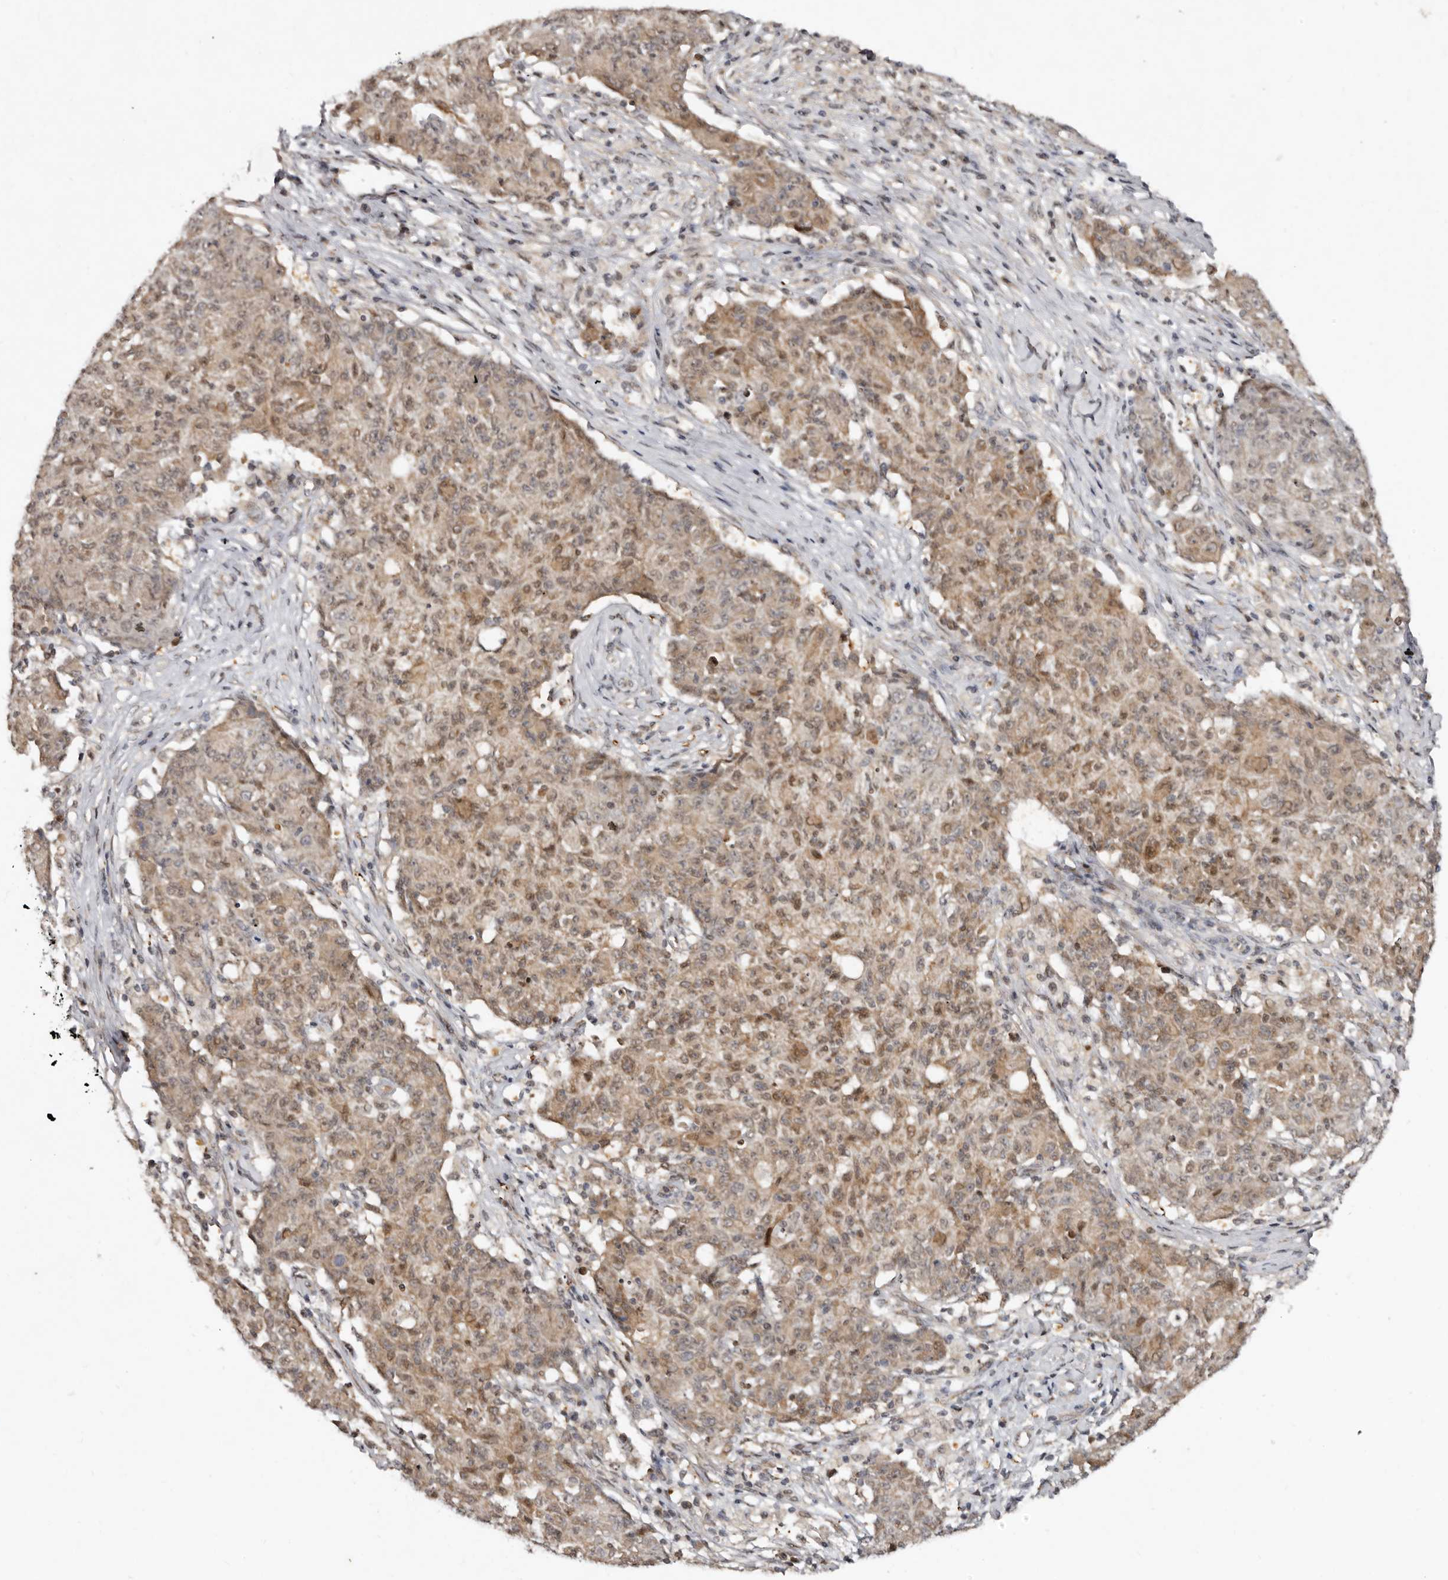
{"staining": {"intensity": "moderate", "quantity": ">75%", "location": "cytoplasmic/membranous"}, "tissue": "ovarian cancer", "cell_type": "Tumor cells", "image_type": "cancer", "snomed": [{"axis": "morphology", "description": "Carcinoma, endometroid"}, {"axis": "topography", "description": "Ovary"}], "caption": "An image of human ovarian cancer stained for a protein shows moderate cytoplasmic/membranous brown staining in tumor cells.", "gene": "ABL1", "patient": {"sex": "female", "age": 42}}